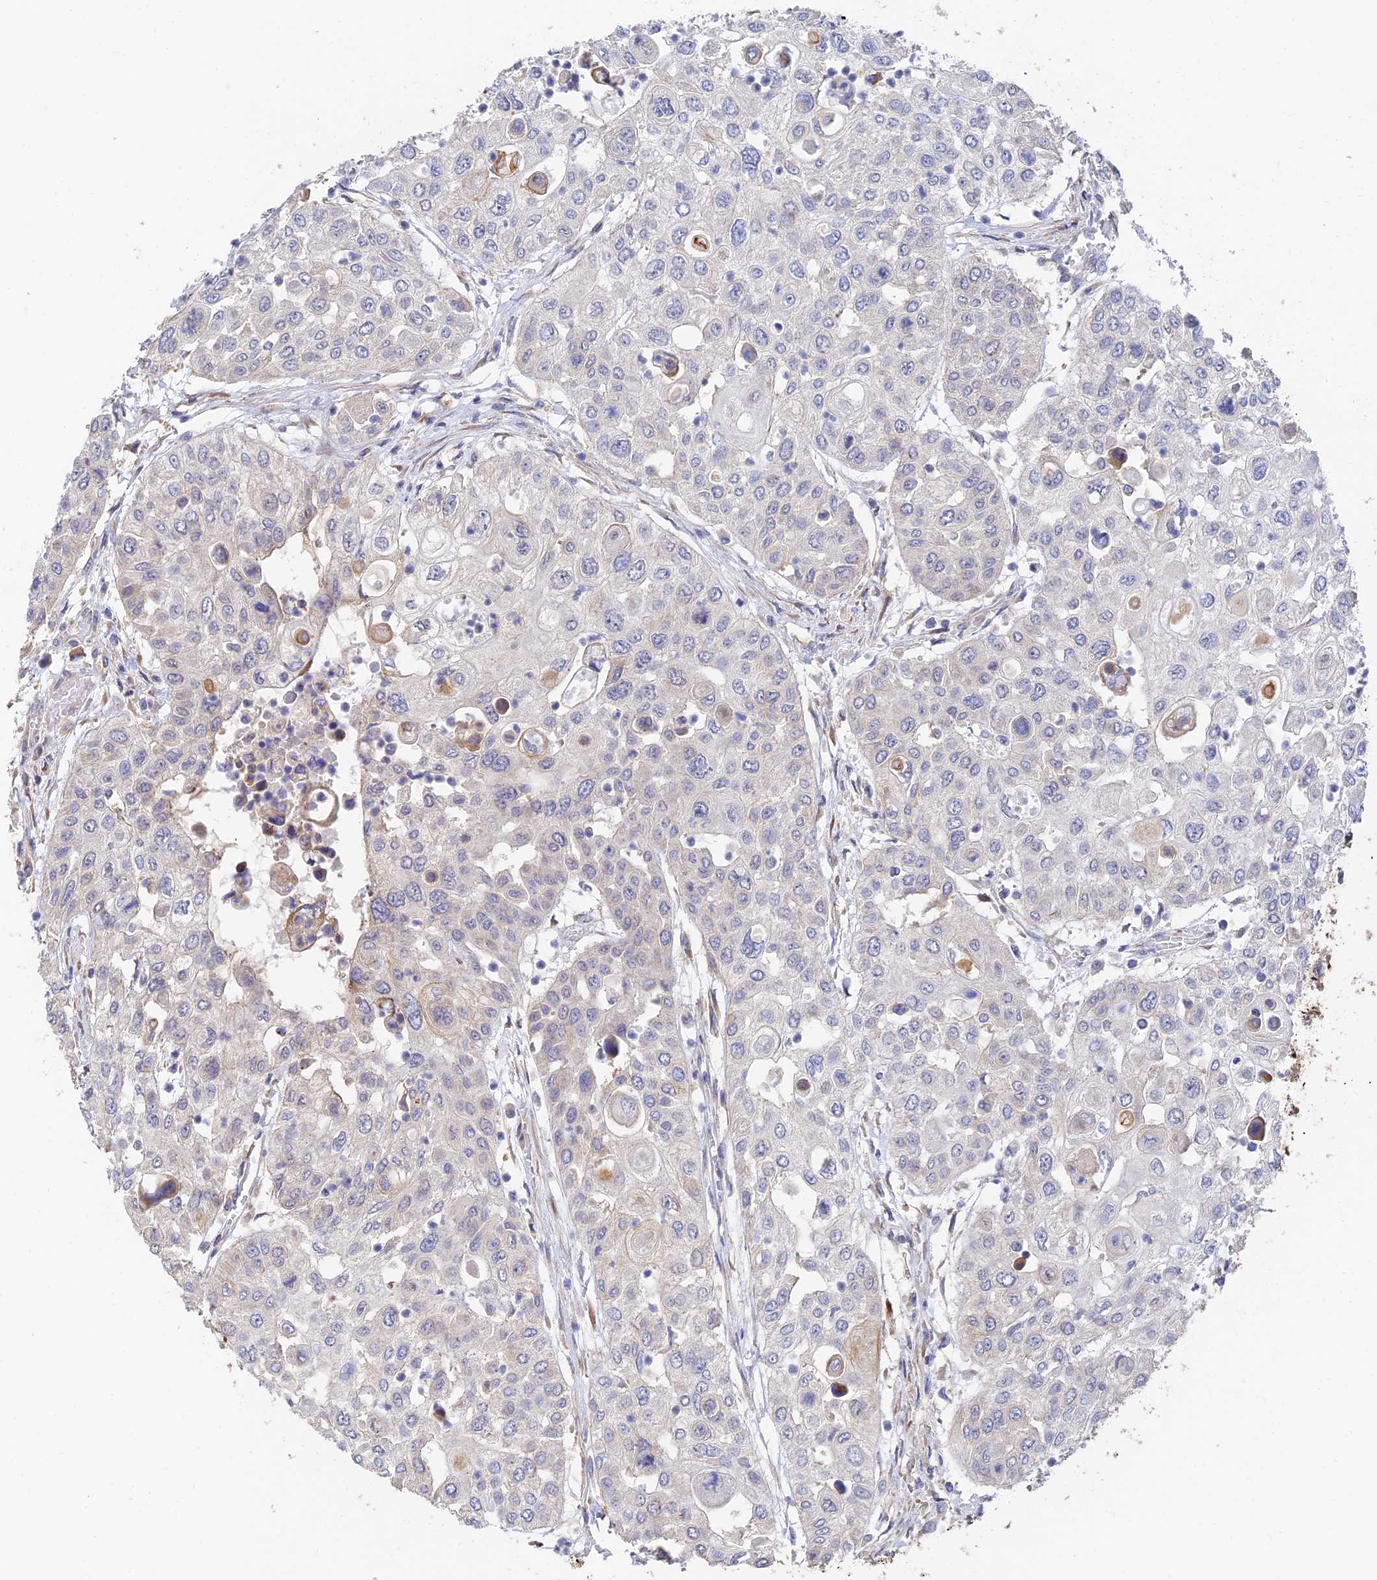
{"staining": {"intensity": "negative", "quantity": "none", "location": "none"}, "tissue": "urothelial cancer", "cell_type": "Tumor cells", "image_type": "cancer", "snomed": [{"axis": "morphology", "description": "Urothelial carcinoma, High grade"}, {"axis": "topography", "description": "Urinary bladder"}], "caption": "Tumor cells show no significant staining in high-grade urothelial carcinoma.", "gene": "WBP11", "patient": {"sex": "female", "age": 79}}